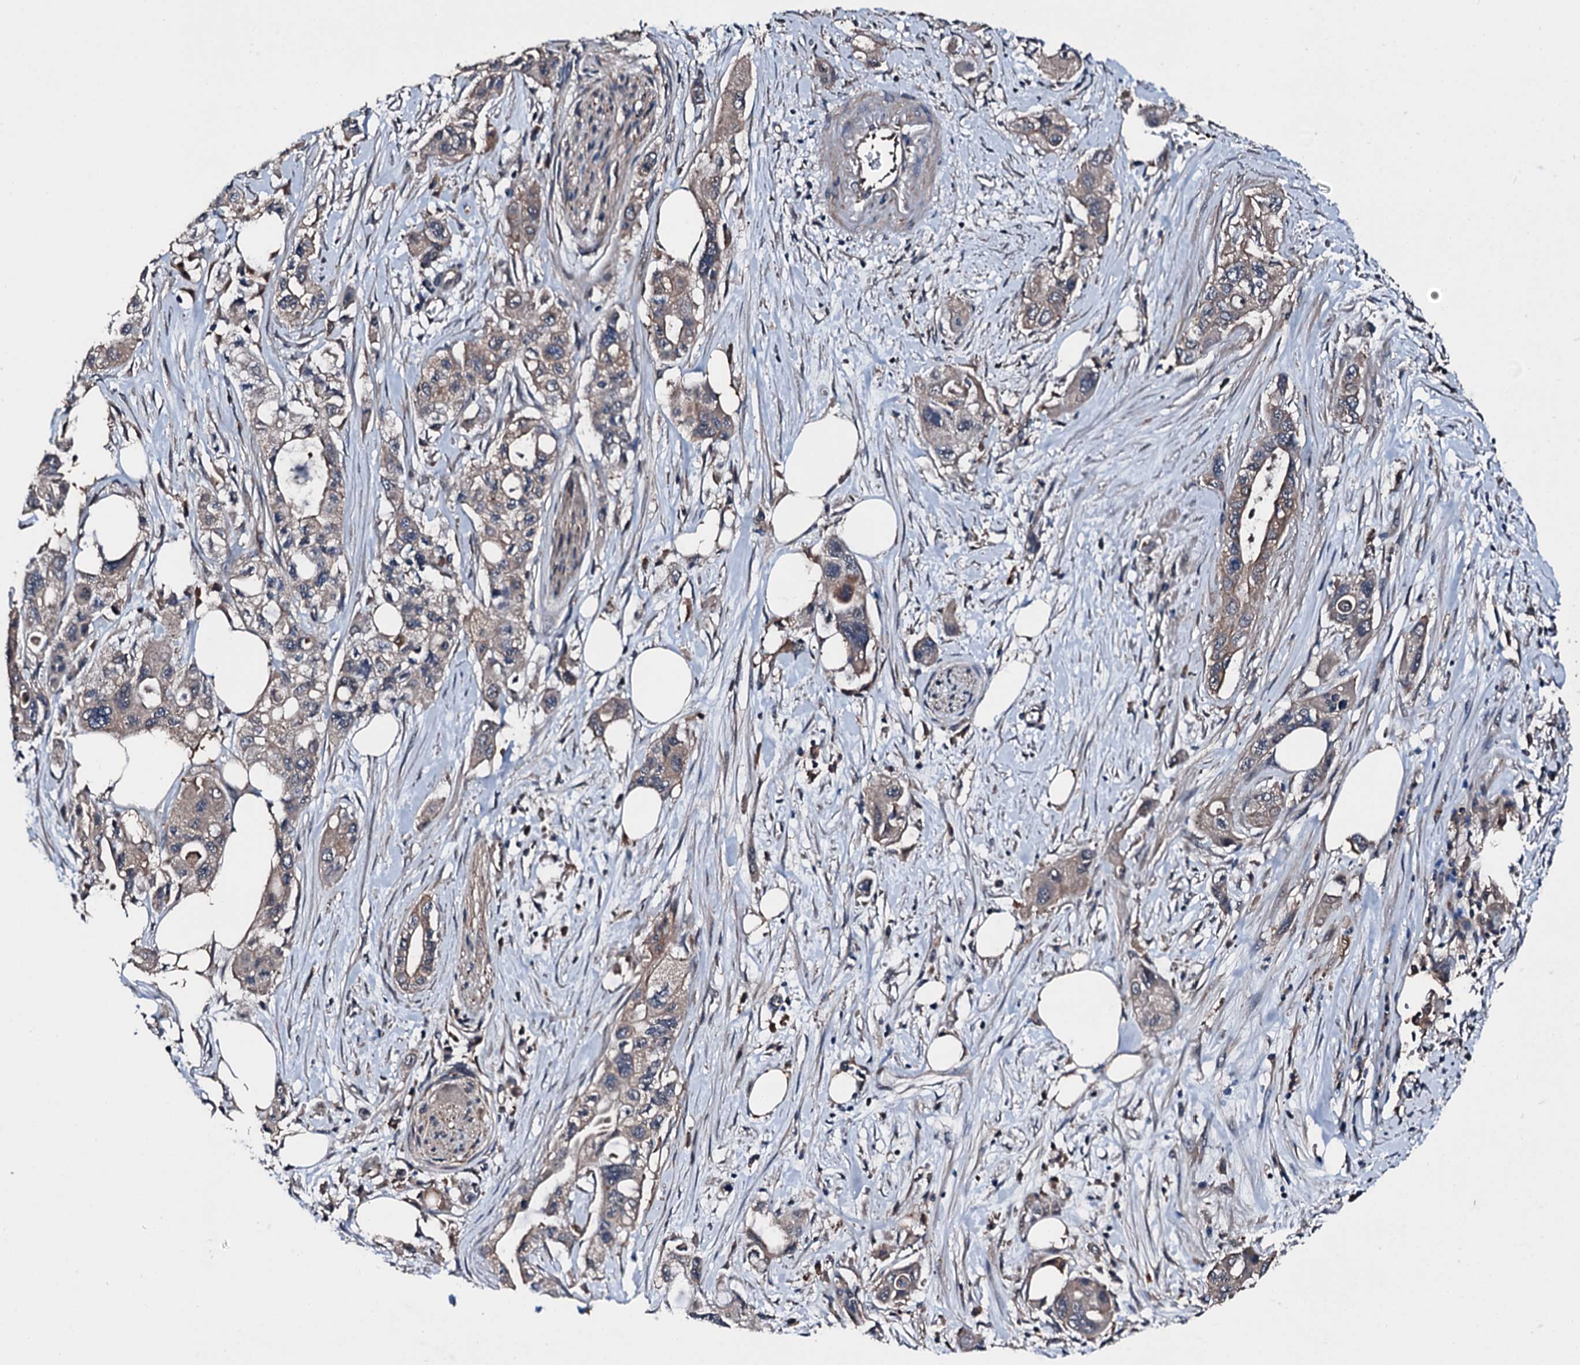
{"staining": {"intensity": "weak", "quantity": "<25%", "location": "cytoplasmic/membranous"}, "tissue": "pancreatic cancer", "cell_type": "Tumor cells", "image_type": "cancer", "snomed": [{"axis": "morphology", "description": "Adenocarcinoma, NOS"}, {"axis": "topography", "description": "Pancreas"}], "caption": "A micrograph of pancreatic cancer stained for a protein shows no brown staining in tumor cells.", "gene": "FGD4", "patient": {"sex": "male", "age": 75}}